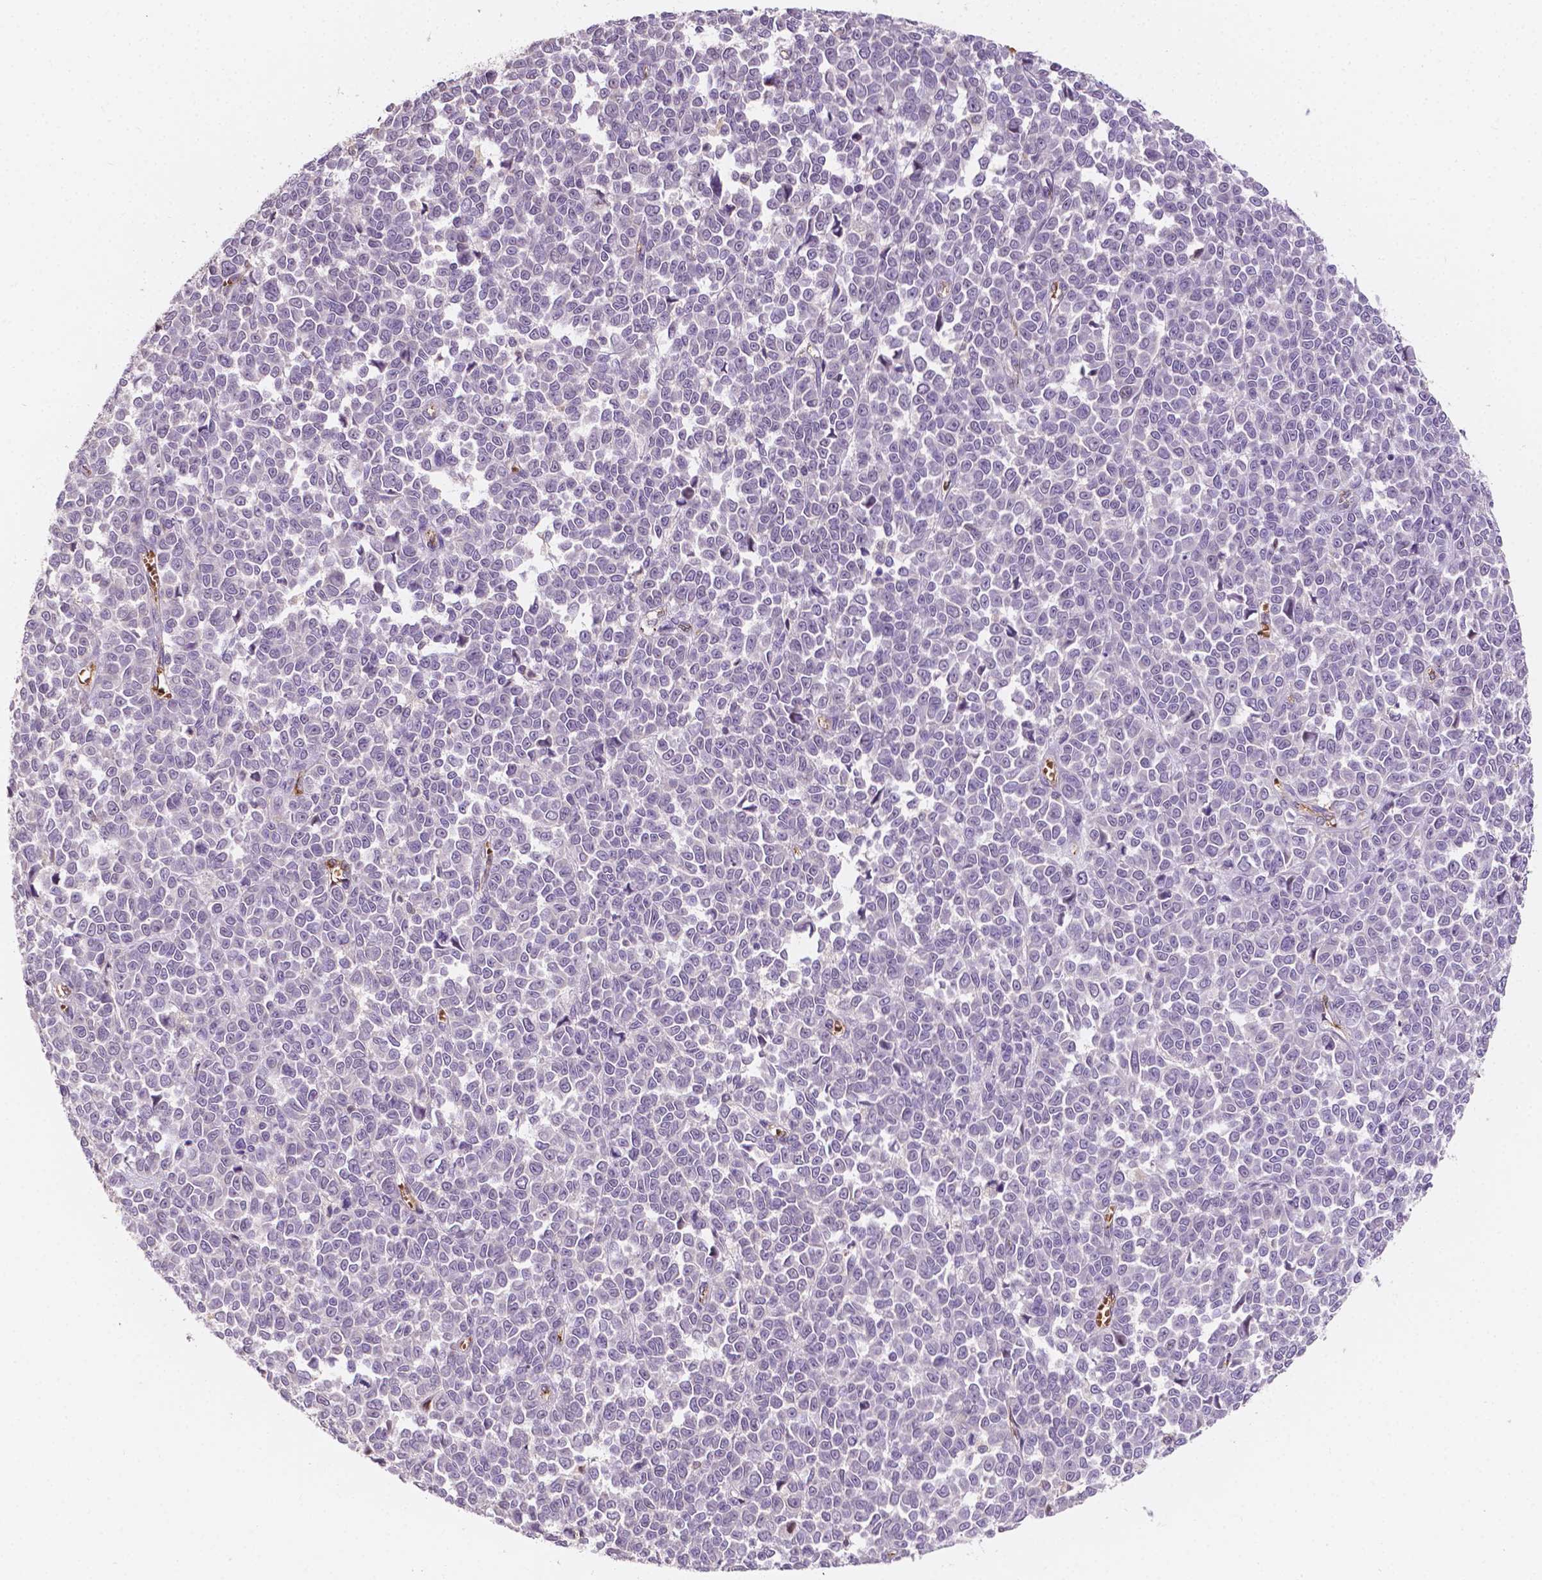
{"staining": {"intensity": "negative", "quantity": "none", "location": "none"}, "tissue": "melanoma", "cell_type": "Tumor cells", "image_type": "cancer", "snomed": [{"axis": "morphology", "description": "Malignant melanoma, NOS"}, {"axis": "topography", "description": "Skin"}], "caption": "High power microscopy histopathology image of an IHC histopathology image of melanoma, revealing no significant expression in tumor cells.", "gene": "SLC22A4", "patient": {"sex": "female", "age": 95}}